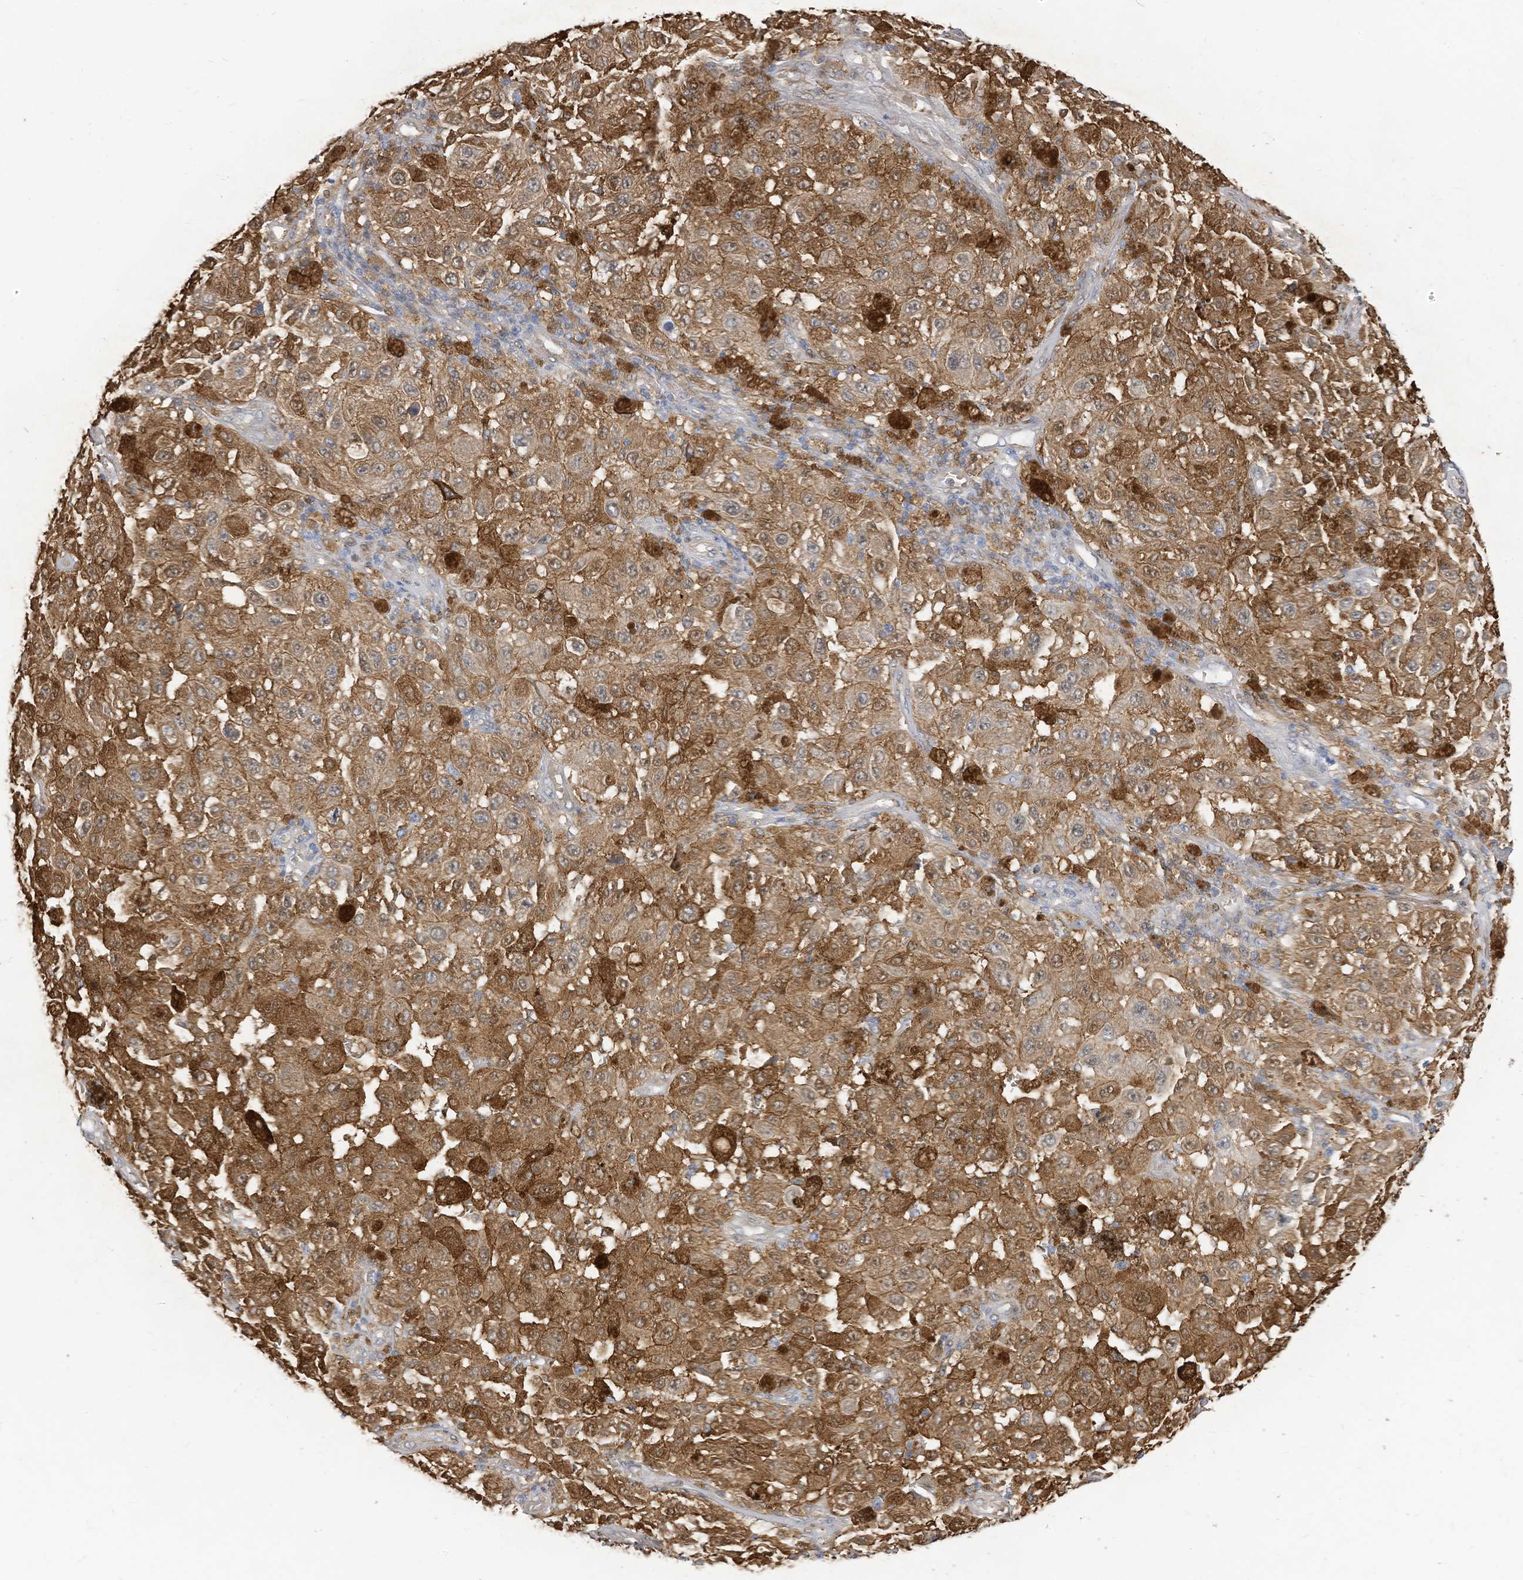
{"staining": {"intensity": "moderate", "quantity": ">75%", "location": "cytoplasmic/membranous"}, "tissue": "melanoma", "cell_type": "Tumor cells", "image_type": "cancer", "snomed": [{"axis": "morphology", "description": "Malignant melanoma, NOS"}, {"axis": "topography", "description": "Skin"}], "caption": "Immunohistochemical staining of human melanoma displays medium levels of moderate cytoplasmic/membranous expression in about >75% of tumor cells.", "gene": "ATP13A1", "patient": {"sex": "female", "age": 64}}